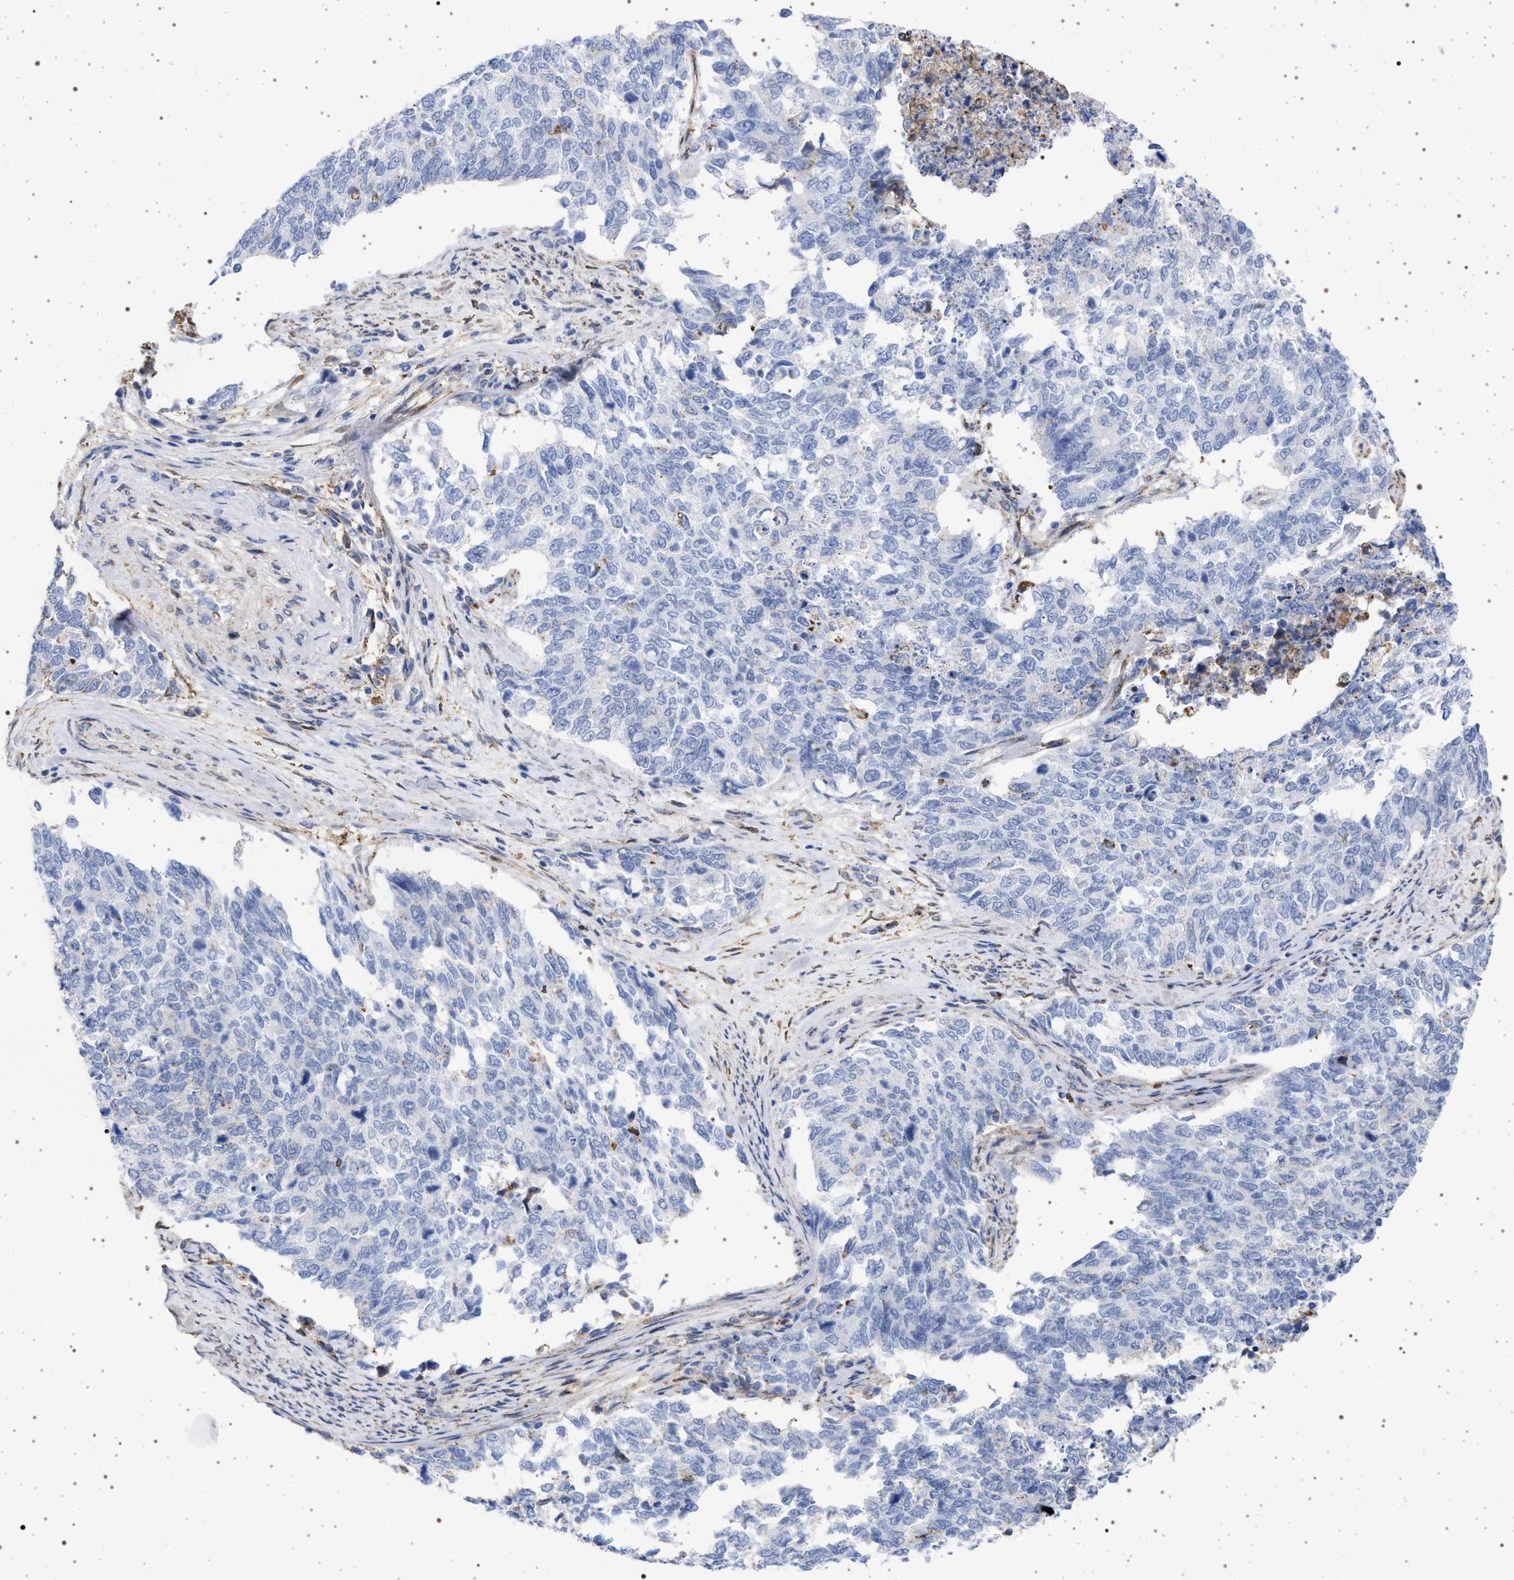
{"staining": {"intensity": "negative", "quantity": "none", "location": "none"}, "tissue": "cervical cancer", "cell_type": "Tumor cells", "image_type": "cancer", "snomed": [{"axis": "morphology", "description": "Squamous cell carcinoma, NOS"}, {"axis": "topography", "description": "Cervix"}], "caption": "Cervical squamous cell carcinoma was stained to show a protein in brown. There is no significant staining in tumor cells.", "gene": "PLG", "patient": {"sex": "female", "age": 63}}